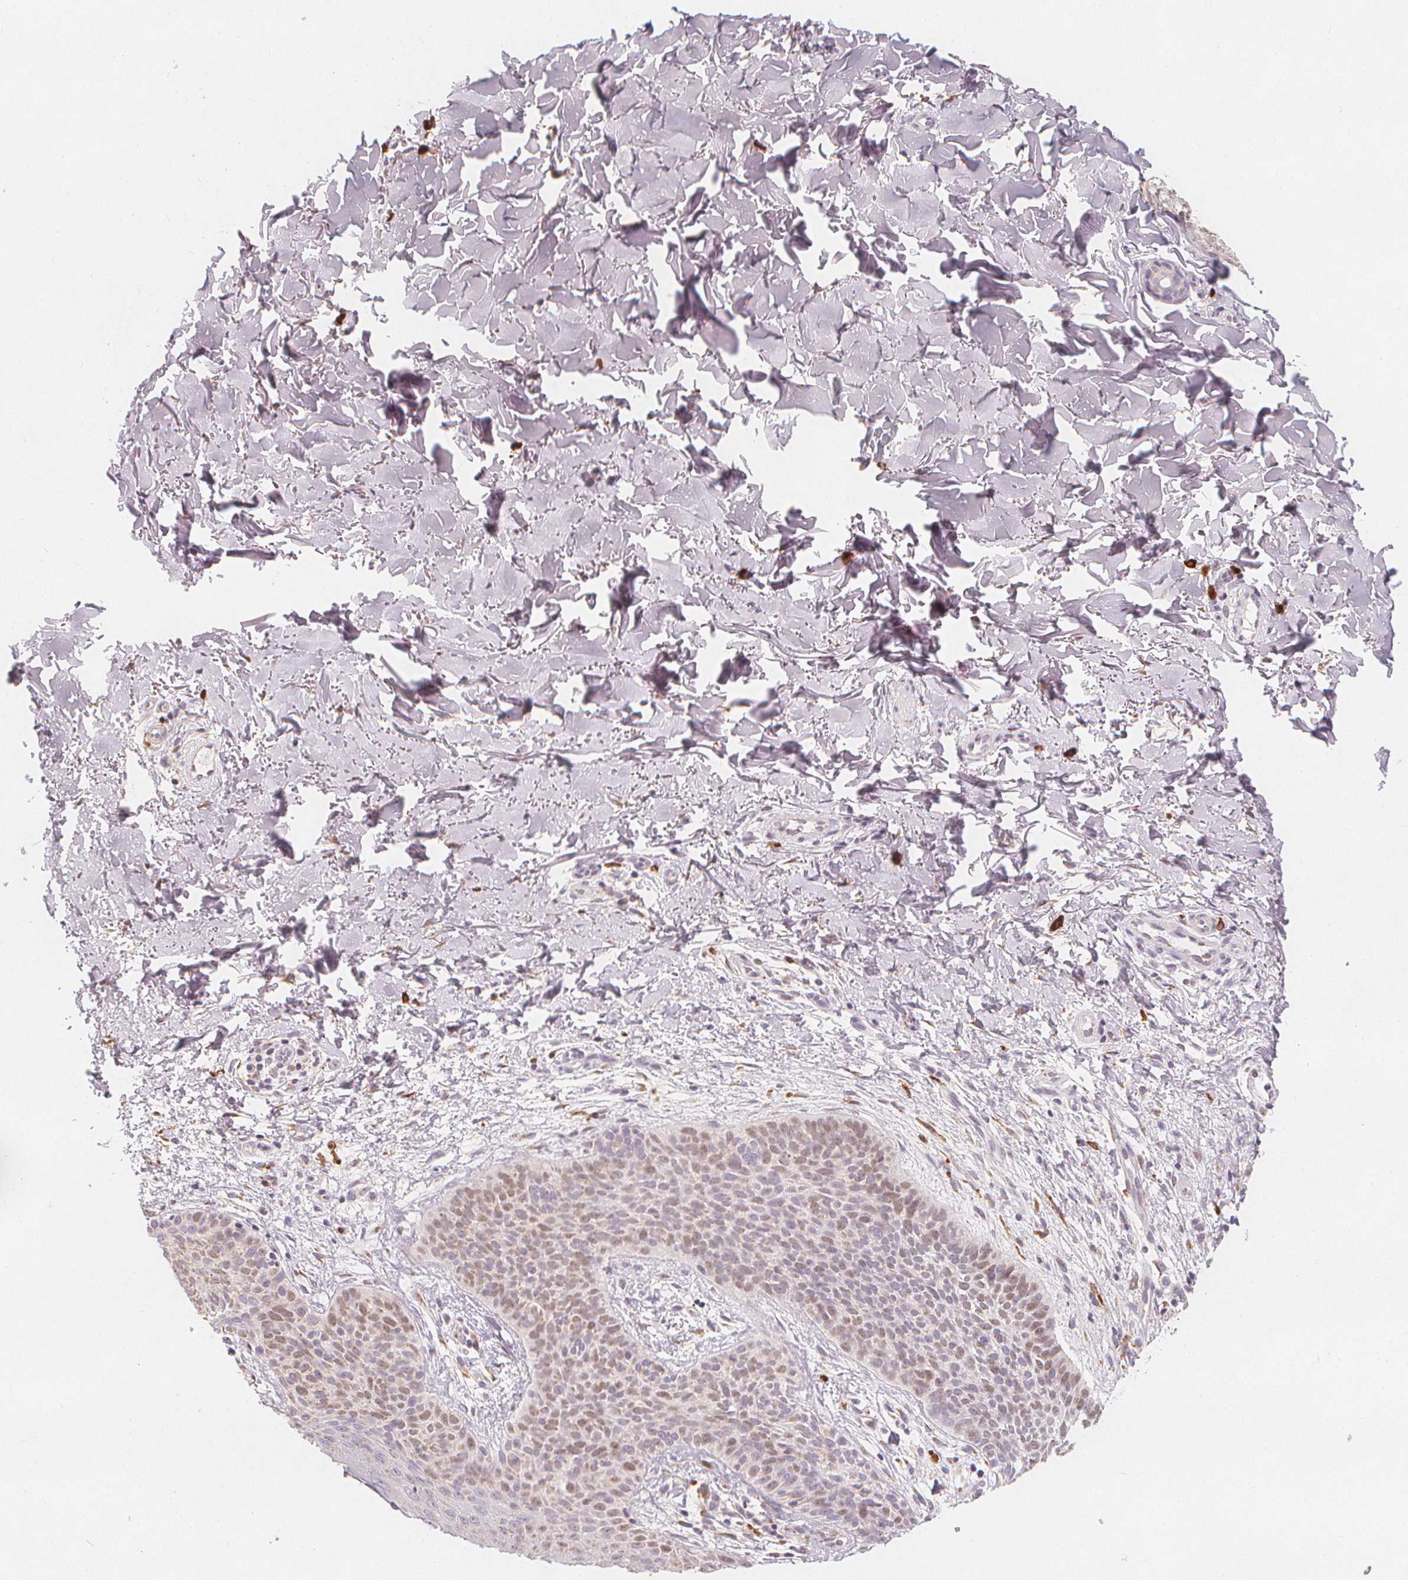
{"staining": {"intensity": "weak", "quantity": "25%-75%", "location": "nuclear"}, "tissue": "skin cancer", "cell_type": "Tumor cells", "image_type": "cancer", "snomed": [{"axis": "morphology", "description": "Basal cell carcinoma"}, {"axis": "topography", "description": "Skin"}], "caption": "Basal cell carcinoma (skin) tissue shows weak nuclear expression in about 25%-75% of tumor cells", "gene": "TIPIN", "patient": {"sex": "male", "age": 57}}